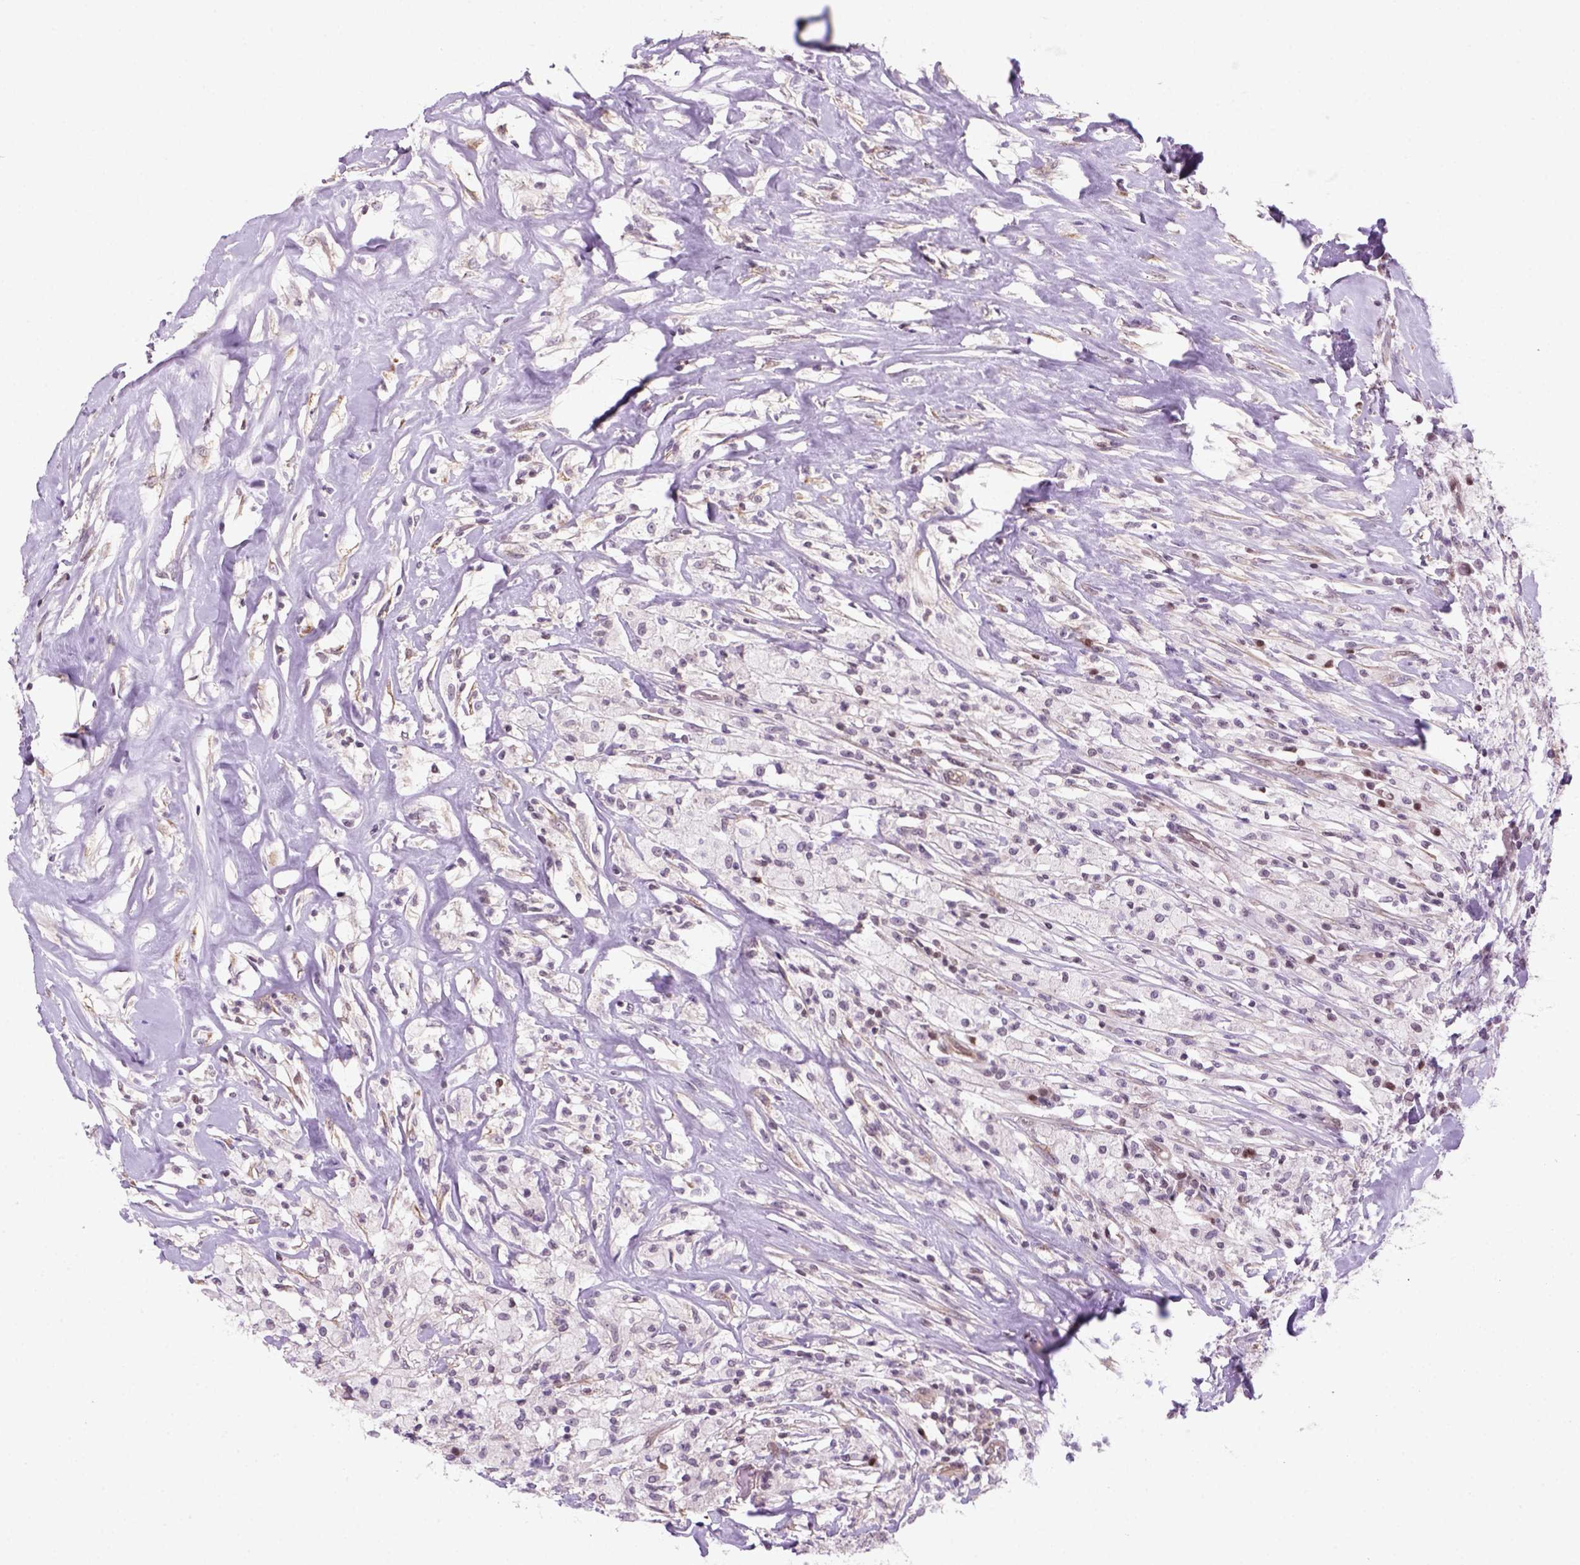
{"staining": {"intensity": "negative", "quantity": "none", "location": "none"}, "tissue": "testis cancer", "cell_type": "Tumor cells", "image_type": "cancer", "snomed": [{"axis": "morphology", "description": "Necrosis, NOS"}, {"axis": "morphology", "description": "Carcinoma, Embryonal, NOS"}, {"axis": "topography", "description": "Testis"}], "caption": "Testis cancer was stained to show a protein in brown. There is no significant positivity in tumor cells.", "gene": "MGMT", "patient": {"sex": "male", "age": 19}}